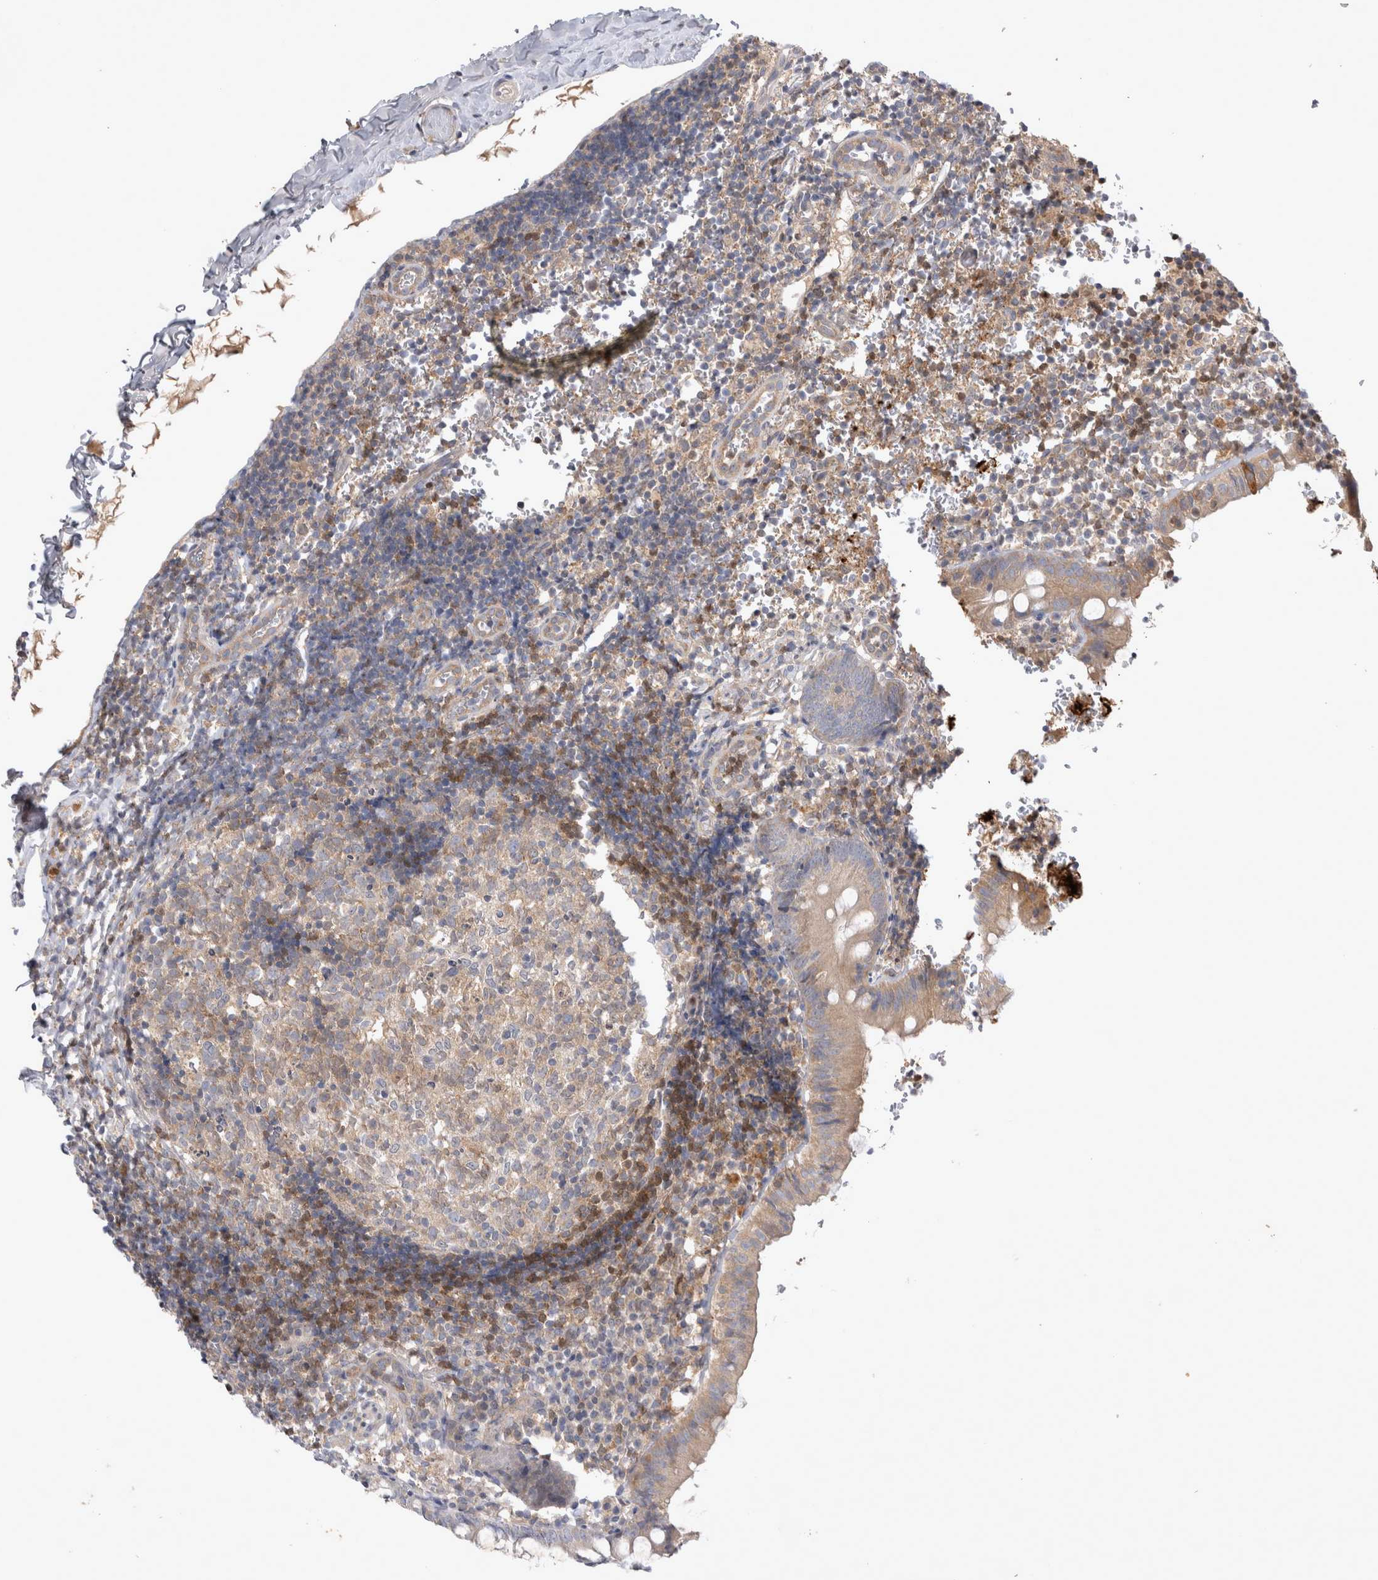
{"staining": {"intensity": "weak", "quantity": ">75%", "location": "cytoplasmic/membranous"}, "tissue": "appendix", "cell_type": "Glandular cells", "image_type": "normal", "snomed": [{"axis": "morphology", "description": "Normal tissue, NOS"}, {"axis": "topography", "description": "Appendix"}], "caption": "Appendix stained for a protein reveals weak cytoplasmic/membranous positivity in glandular cells.", "gene": "SRD5A3", "patient": {"sex": "male", "age": 8}}